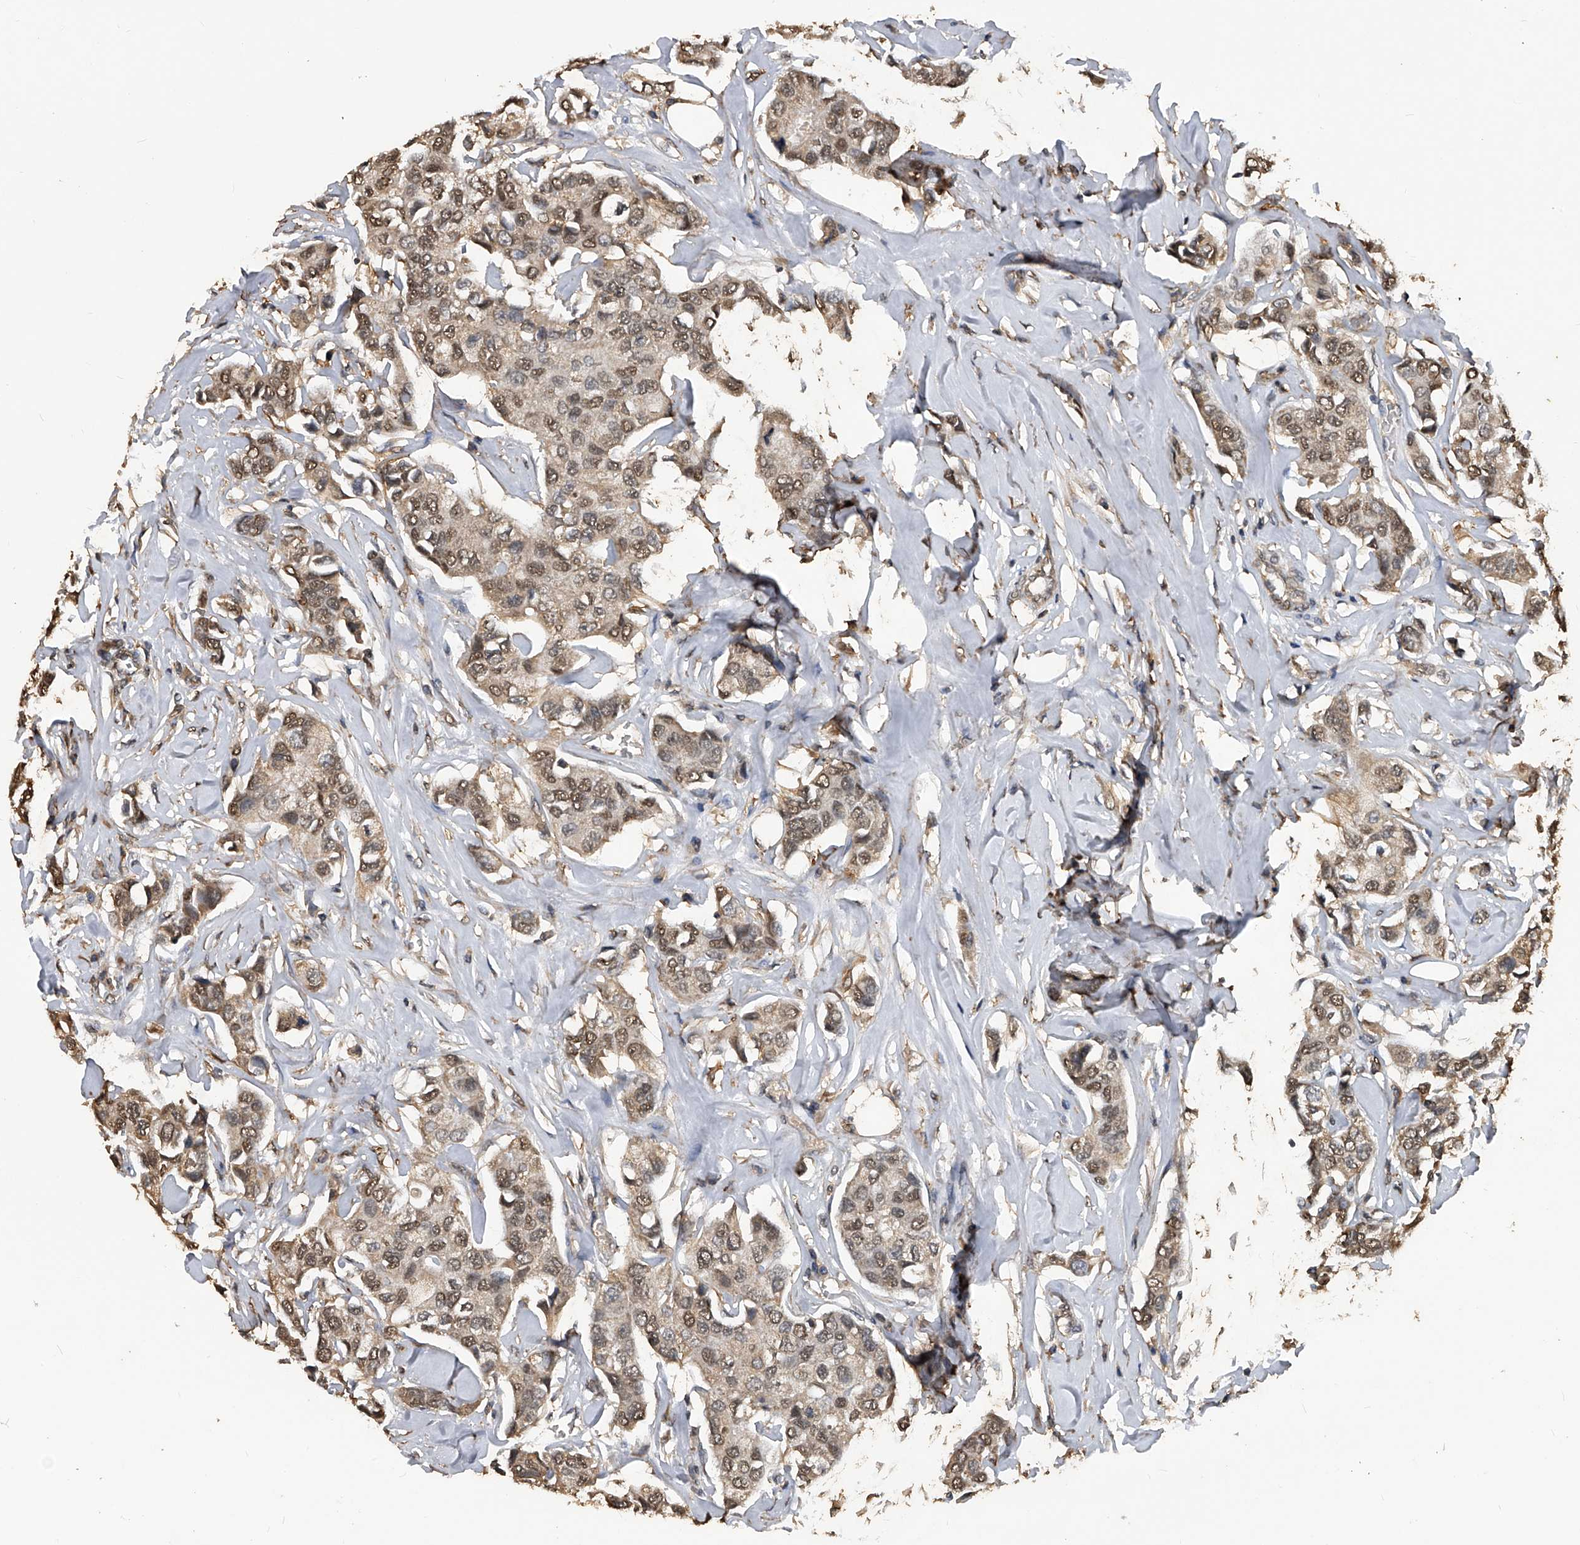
{"staining": {"intensity": "moderate", "quantity": "25%-75%", "location": "cytoplasmic/membranous,nuclear"}, "tissue": "breast cancer", "cell_type": "Tumor cells", "image_type": "cancer", "snomed": [{"axis": "morphology", "description": "Duct carcinoma"}, {"axis": "topography", "description": "Breast"}], "caption": "IHC micrograph of neoplastic tissue: breast cancer stained using IHC shows medium levels of moderate protein expression localized specifically in the cytoplasmic/membranous and nuclear of tumor cells, appearing as a cytoplasmic/membranous and nuclear brown color.", "gene": "FBXL4", "patient": {"sex": "female", "age": 80}}